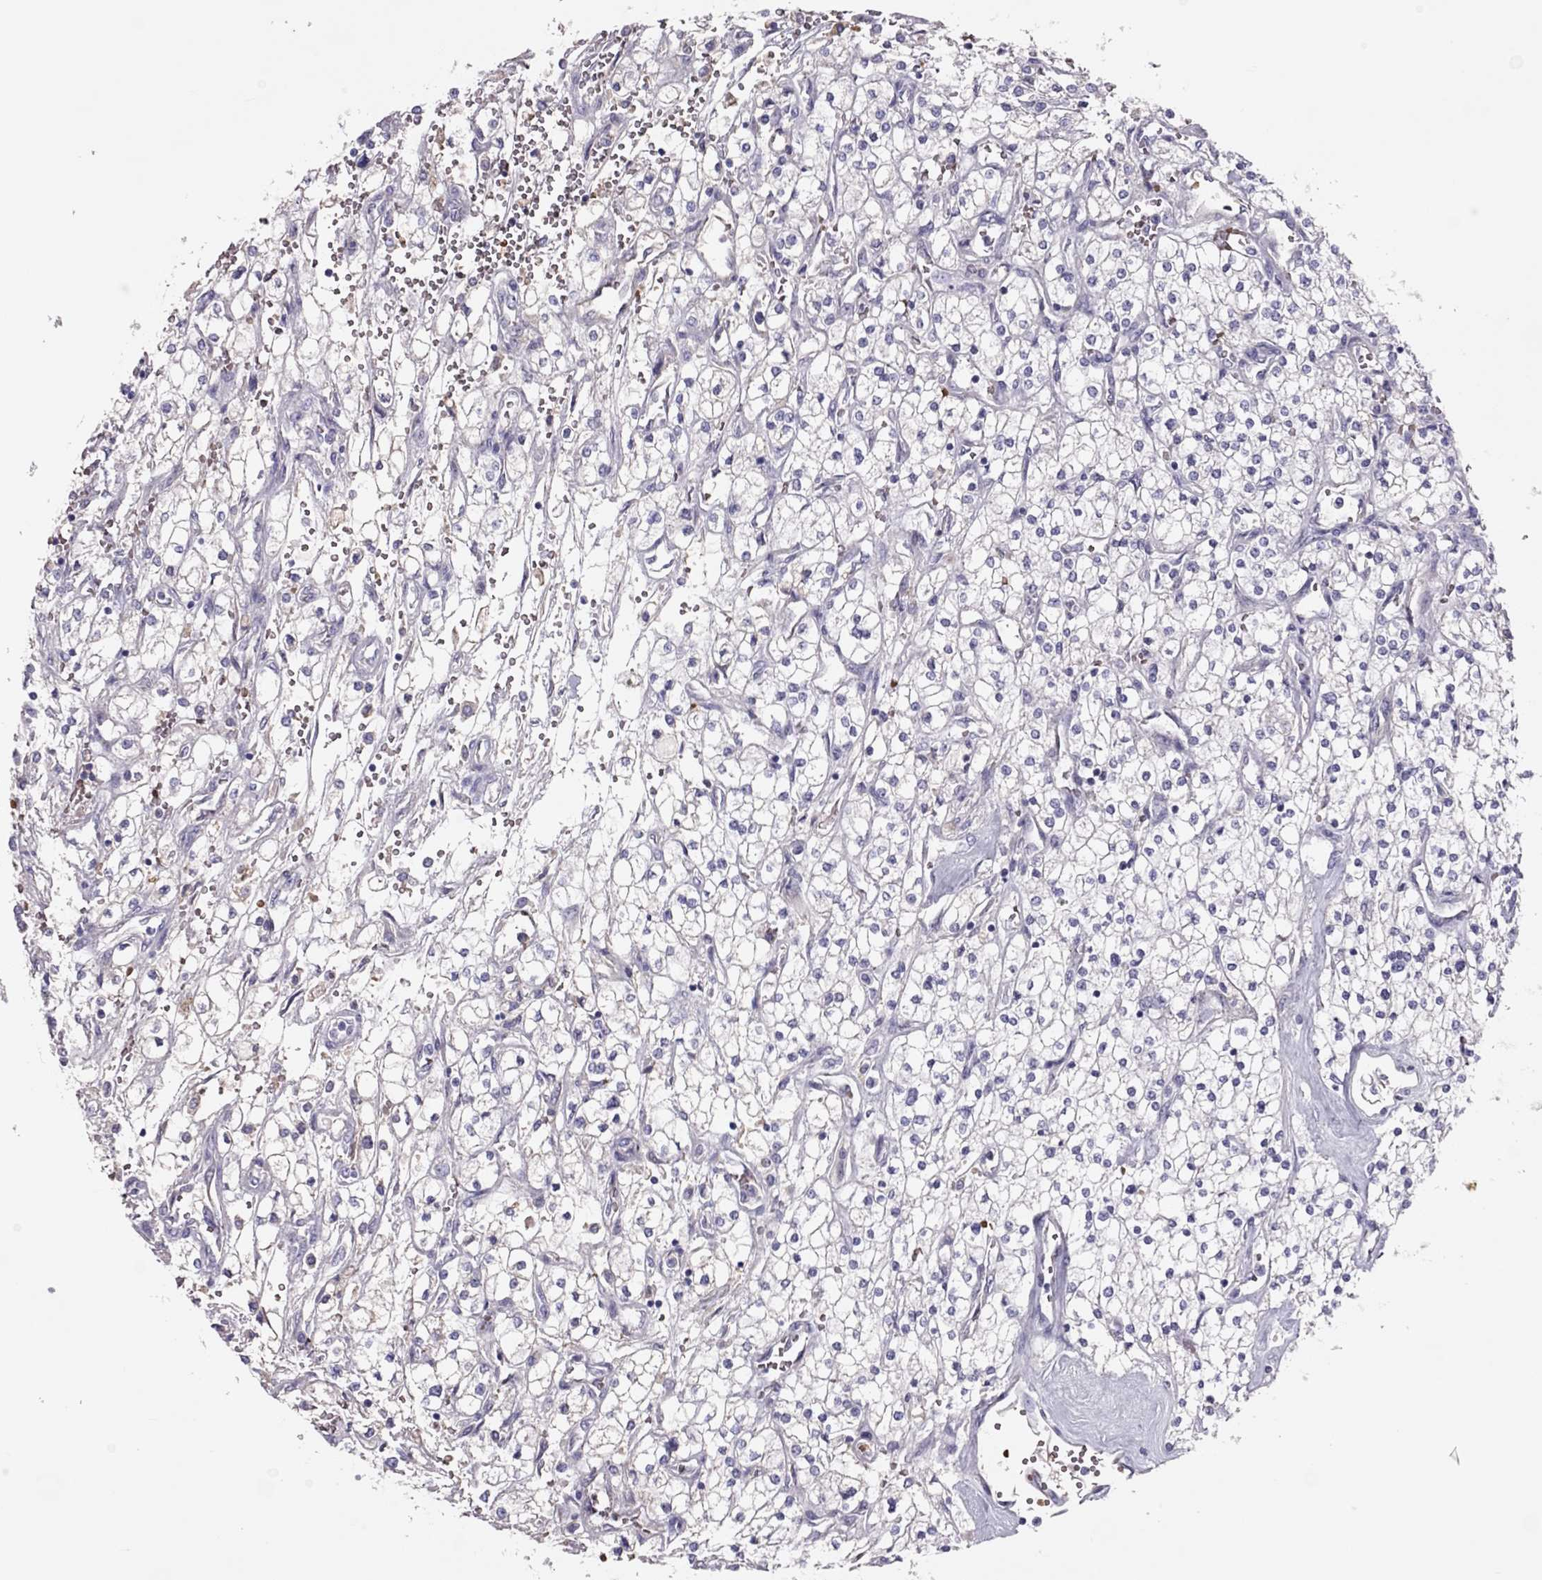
{"staining": {"intensity": "negative", "quantity": "none", "location": "none"}, "tissue": "renal cancer", "cell_type": "Tumor cells", "image_type": "cancer", "snomed": [{"axis": "morphology", "description": "Adenocarcinoma, NOS"}, {"axis": "topography", "description": "Kidney"}], "caption": "Protein analysis of adenocarcinoma (renal) shows no significant staining in tumor cells.", "gene": "RHD", "patient": {"sex": "male", "age": 80}}